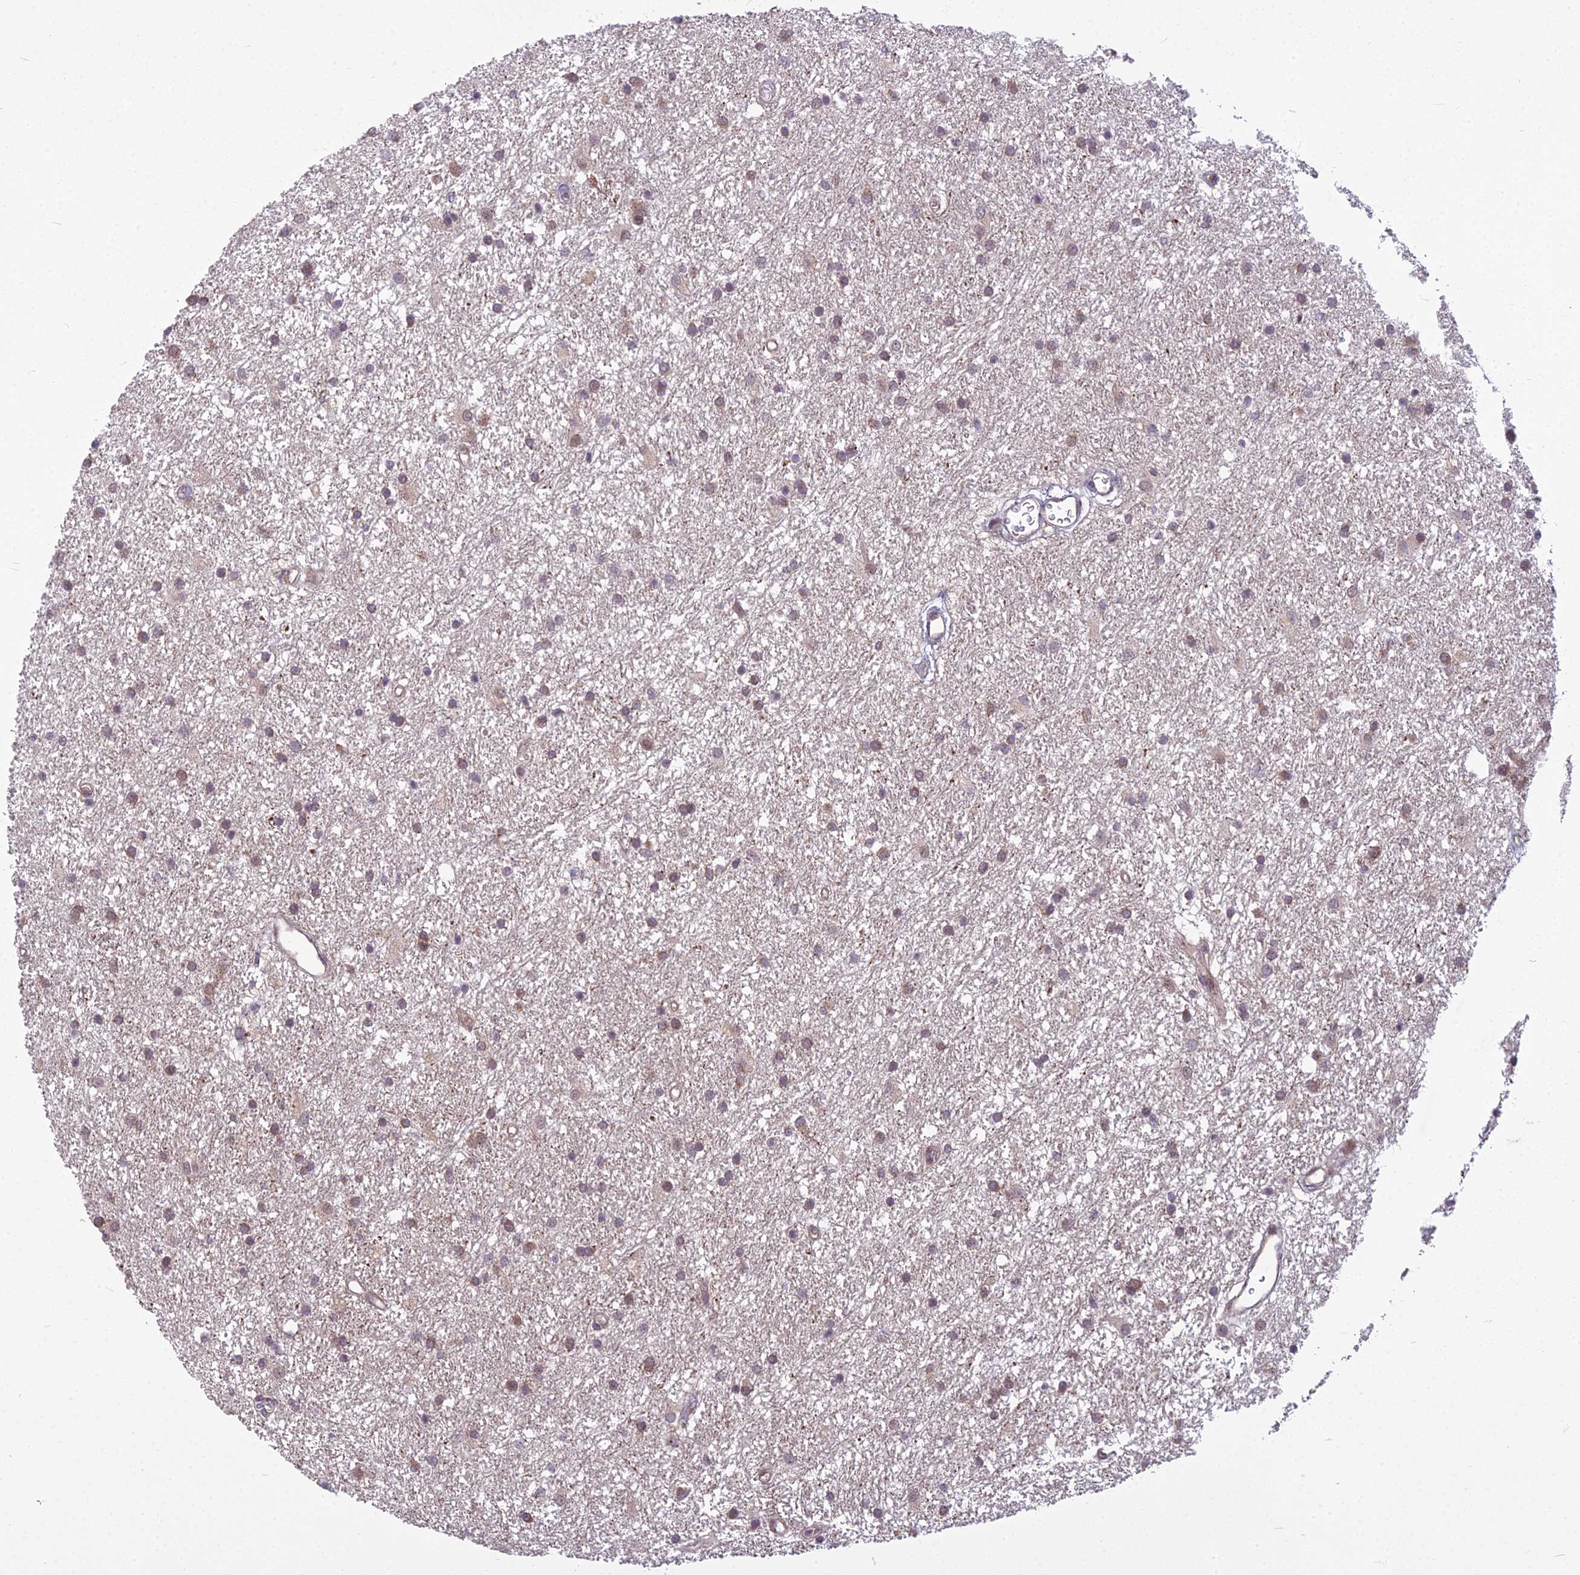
{"staining": {"intensity": "weak", "quantity": ">75%", "location": "nuclear"}, "tissue": "glioma", "cell_type": "Tumor cells", "image_type": "cancer", "snomed": [{"axis": "morphology", "description": "Glioma, malignant, High grade"}, {"axis": "topography", "description": "Brain"}], "caption": "Tumor cells reveal low levels of weak nuclear expression in about >75% of cells in malignant glioma (high-grade).", "gene": "AP1M1", "patient": {"sex": "male", "age": 77}}